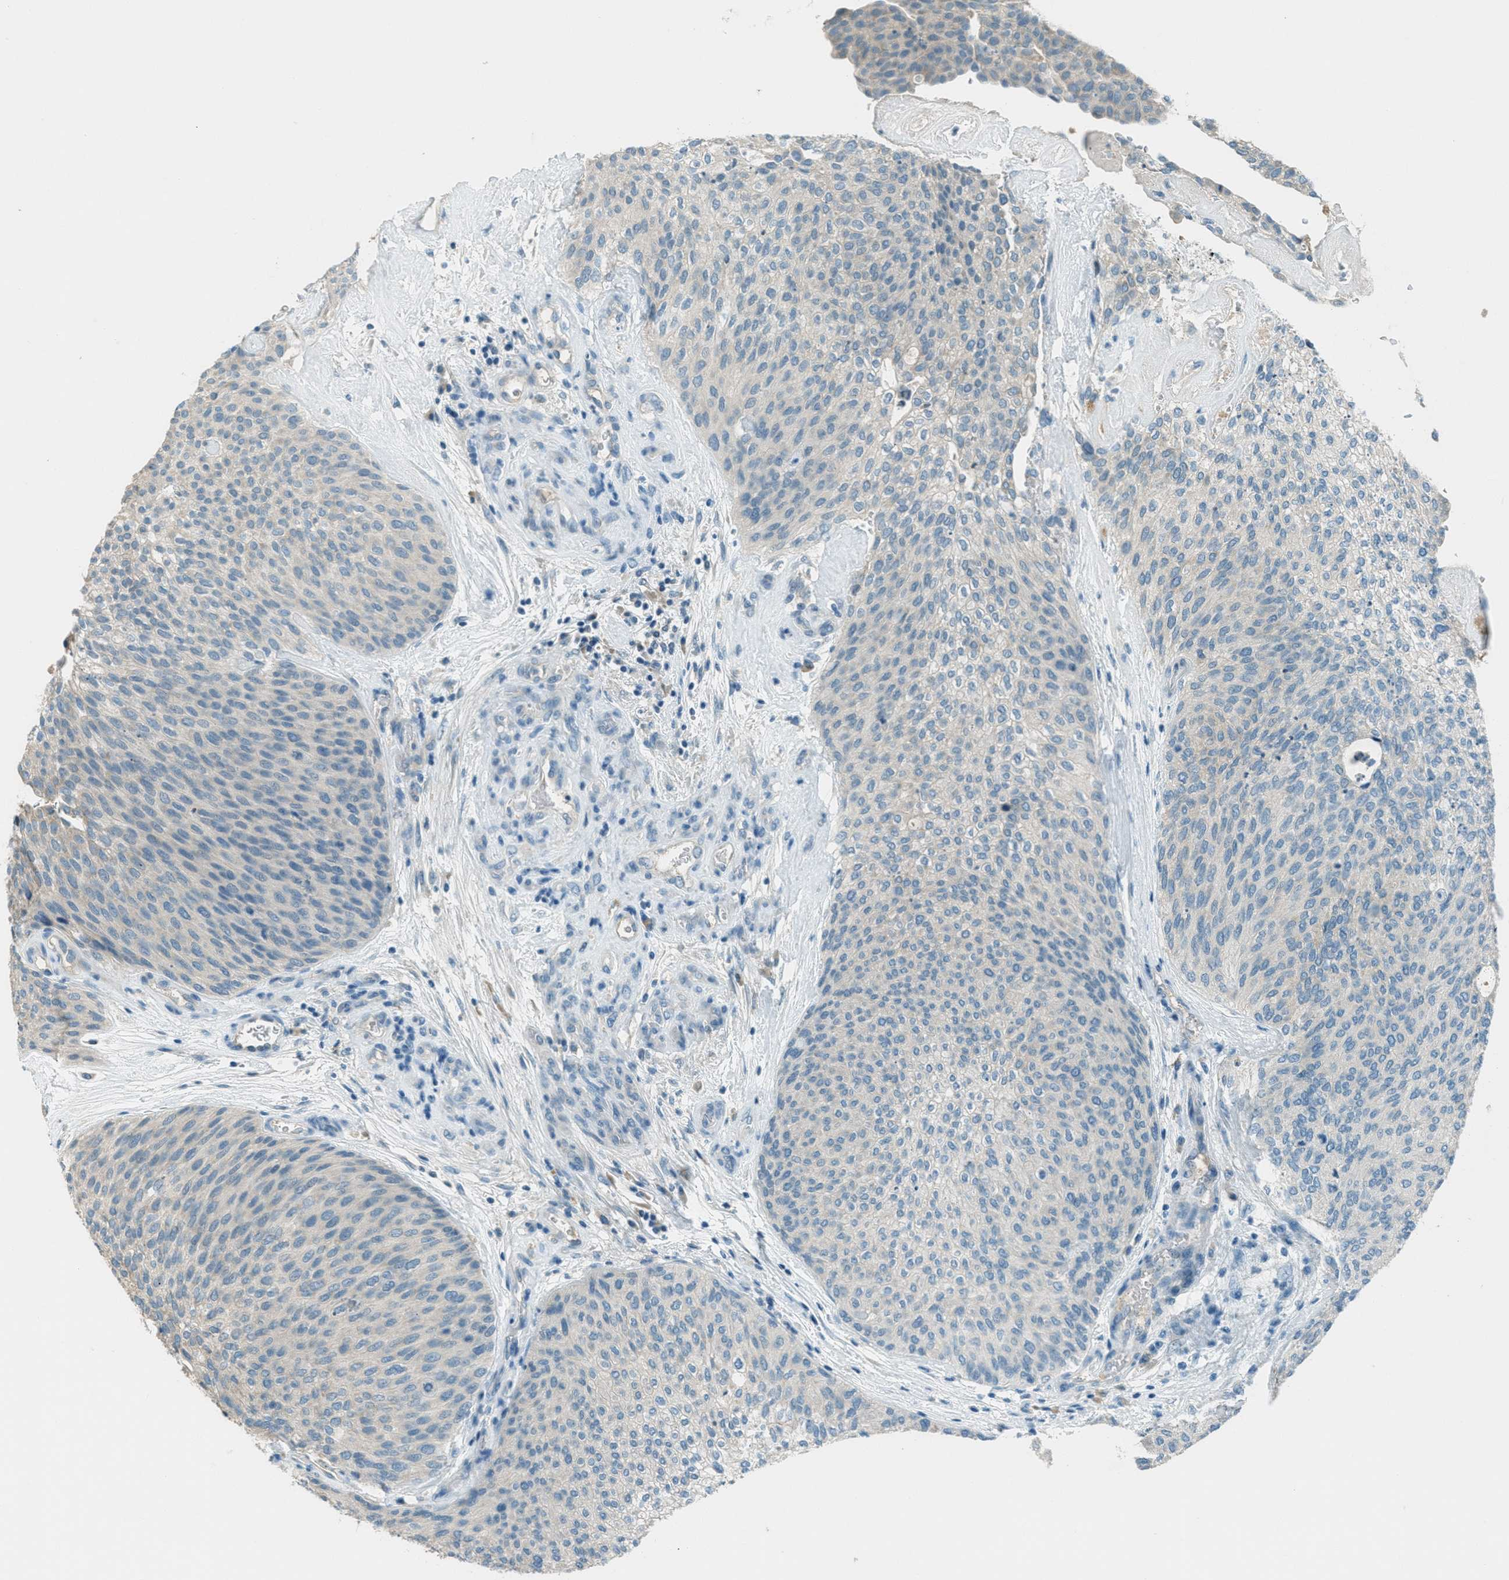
{"staining": {"intensity": "negative", "quantity": "none", "location": "none"}, "tissue": "urothelial cancer", "cell_type": "Tumor cells", "image_type": "cancer", "snomed": [{"axis": "morphology", "description": "Urothelial carcinoma, Low grade"}, {"axis": "topography", "description": "Urinary bladder"}], "caption": "High magnification brightfield microscopy of low-grade urothelial carcinoma stained with DAB (3,3'-diaminobenzidine) (brown) and counterstained with hematoxylin (blue): tumor cells show no significant positivity.", "gene": "MSLN", "patient": {"sex": "female", "age": 79}}